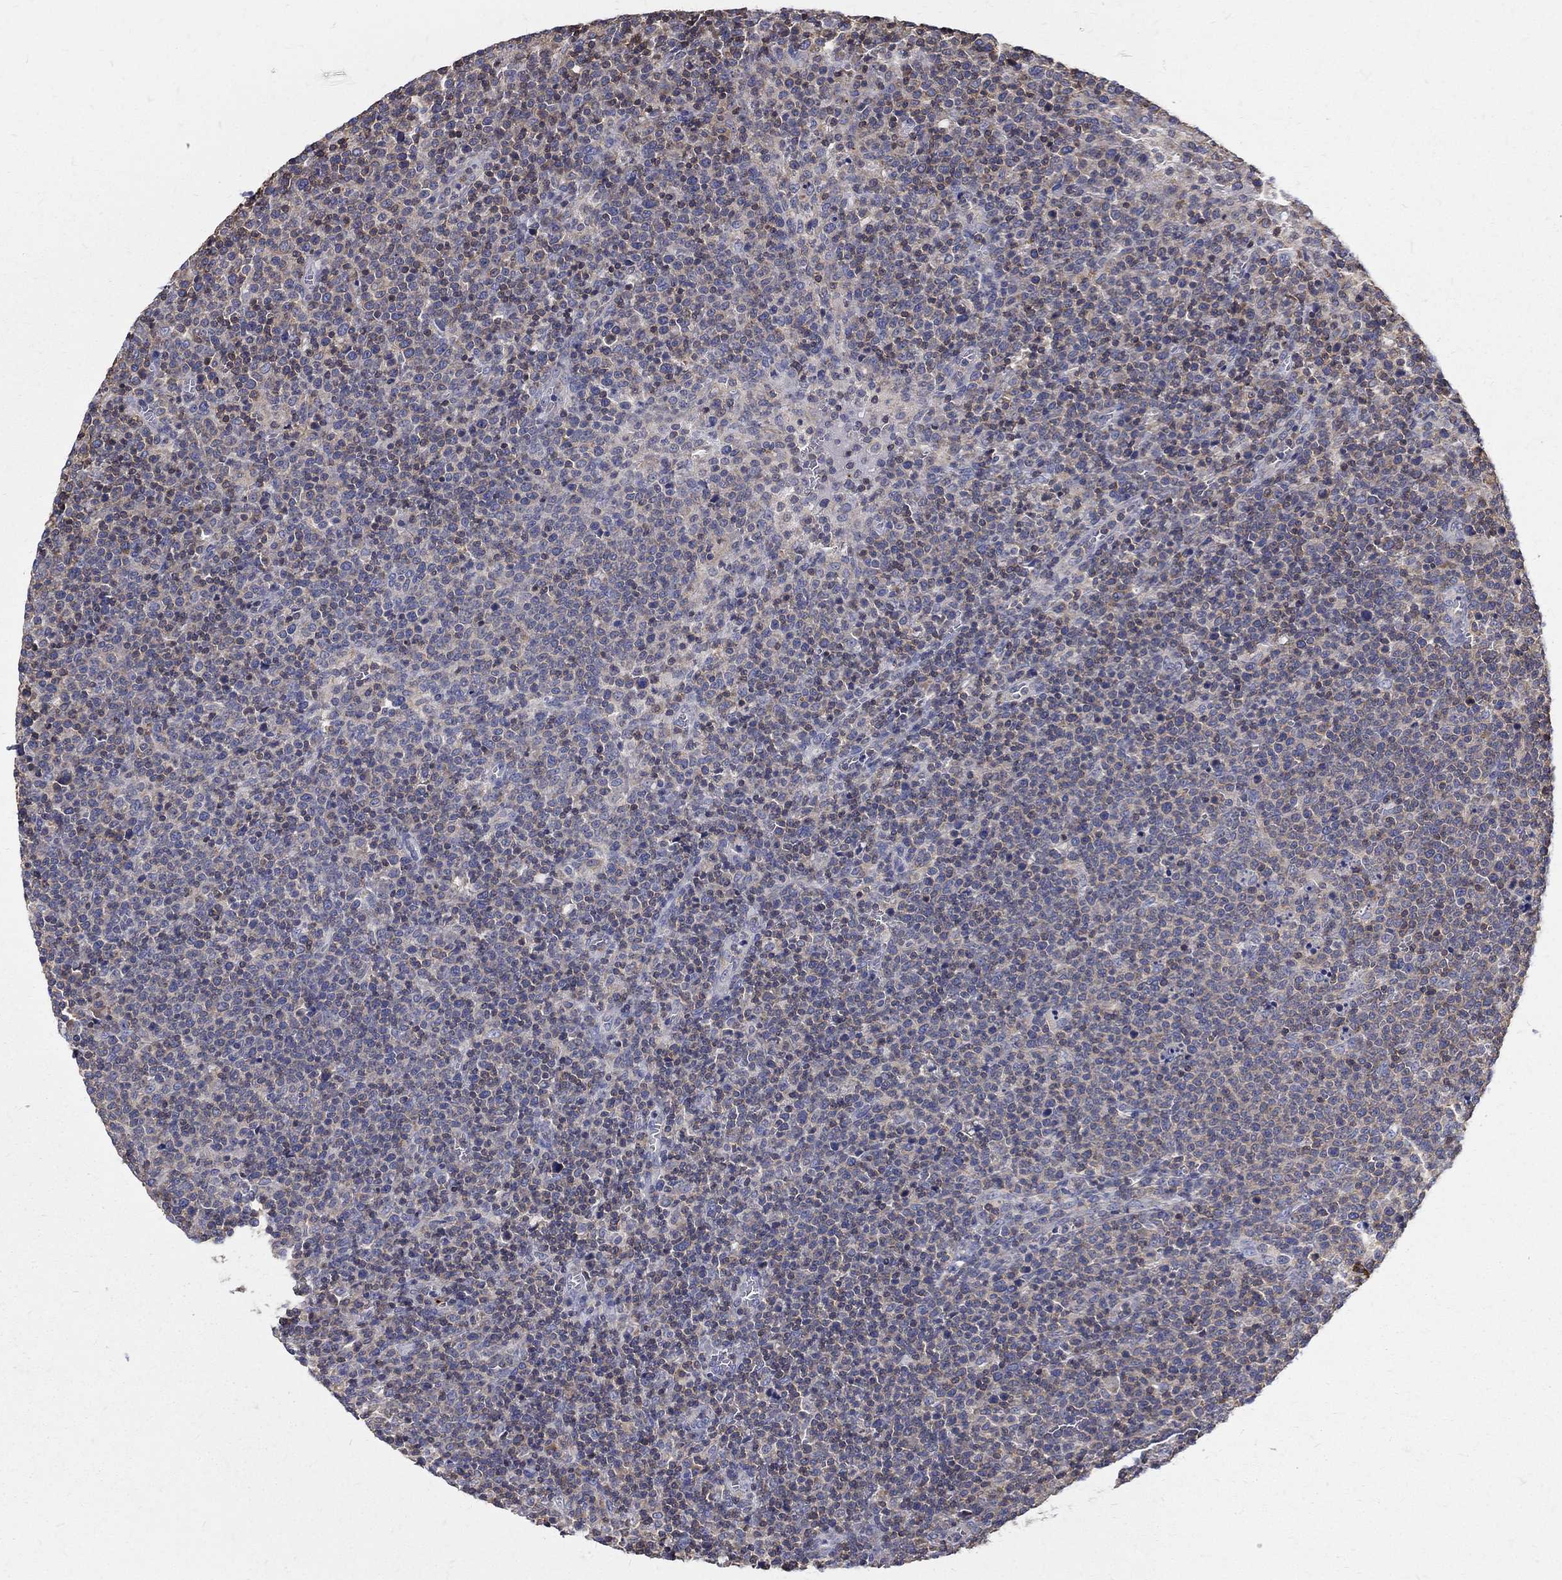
{"staining": {"intensity": "weak", "quantity": "25%-75%", "location": "cytoplasmic/membranous"}, "tissue": "lymphoma", "cell_type": "Tumor cells", "image_type": "cancer", "snomed": [{"axis": "morphology", "description": "Malignant lymphoma, non-Hodgkin's type, High grade"}, {"axis": "topography", "description": "Lymph node"}], "caption": "Immunohistochemical staining of human lymphoma demonstrates weak cytoplasmic/membranous protein positivity in about 25%-75% of tumor cells.", "gene": "AGAP2", "patient": {"sex": "male", "age": 61}}